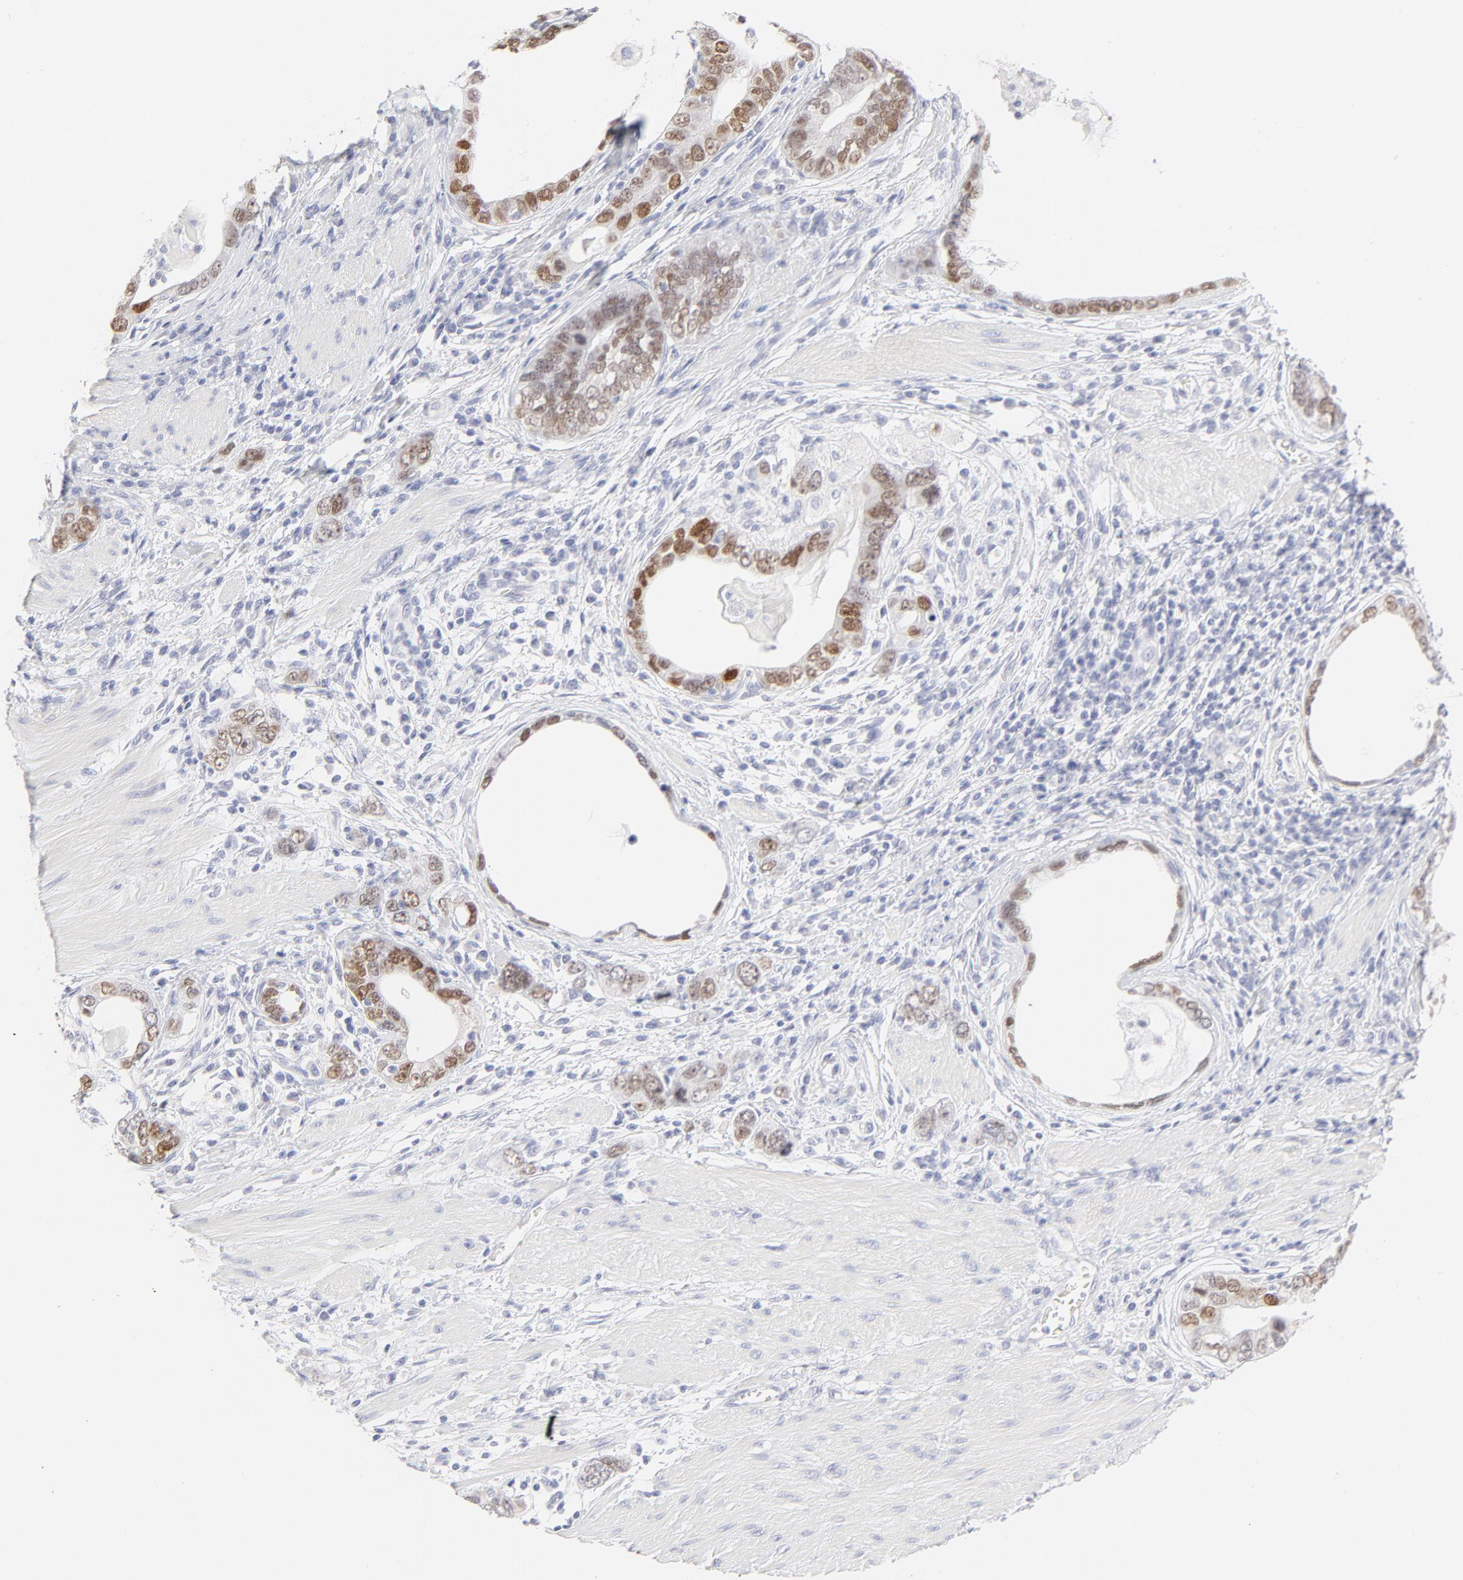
{"staining": {"intensity": "strong", "quantity": ">75%", "location": "nuclear"}, "tissue": "stomach cancer", "cell_type": "Tumor cells", "image_type": "cancer", "snomed": [{"axis": "morphology", "description": "Adenocarcinoma, NOS"}, {"axis": "topography", "description": "Stomach, lower"}], "caption": "Tumor cells display high levels of strong nuclear positivity in approximately >75% of cells in human stomach cancer (adenocarcinoma). (Brightfield microscopy of DAB IHC at high magnification).", "gene": "ELF3", "patient": {"sex": "female", "age": 93}}